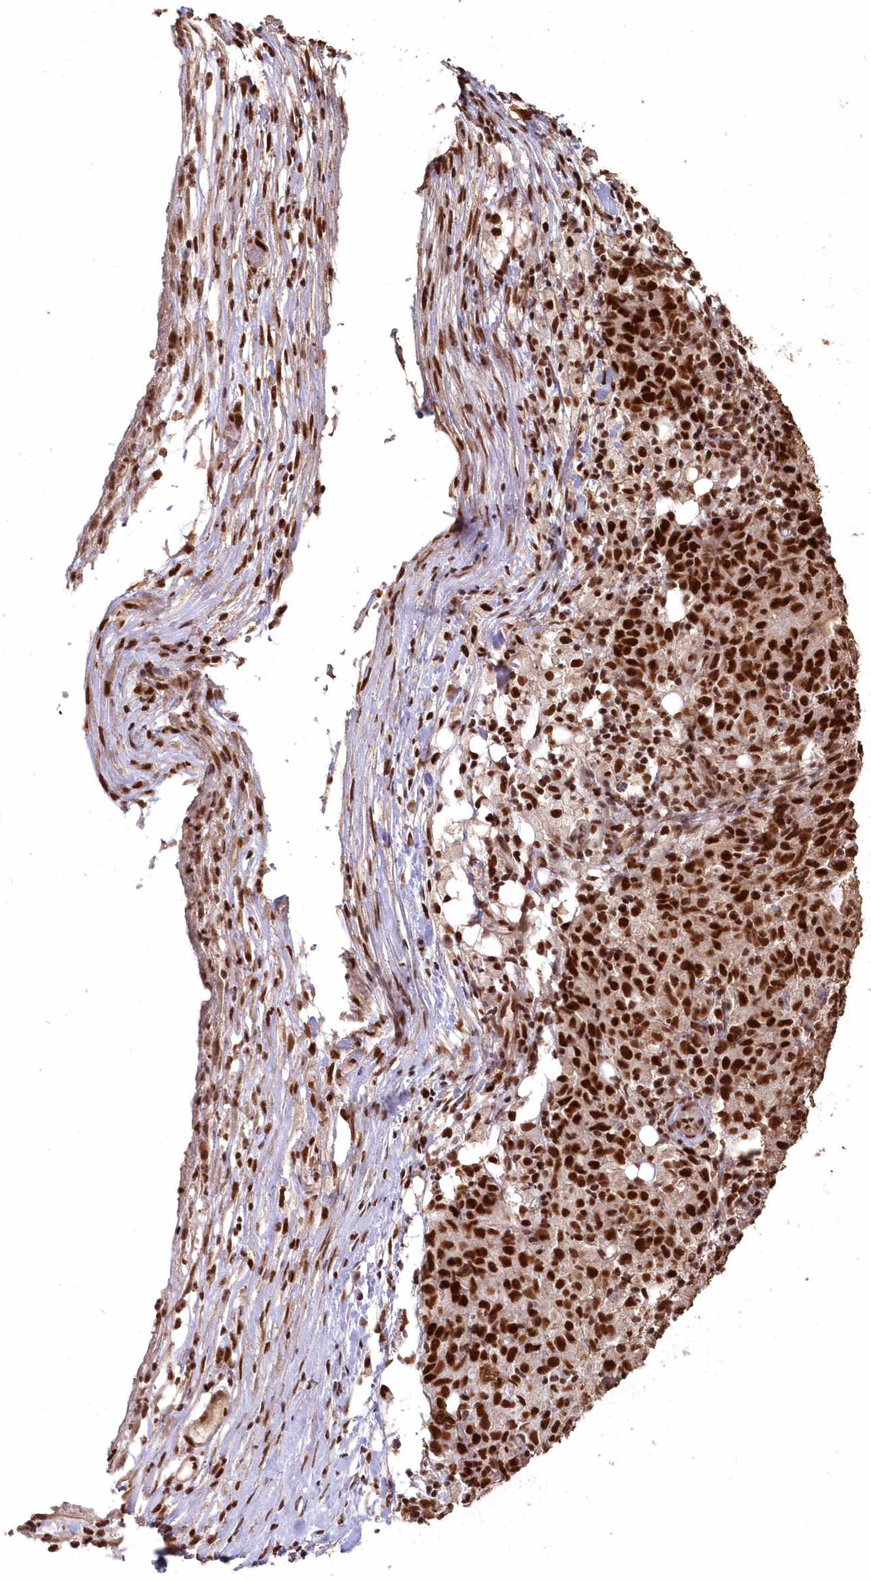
{"staining": {"intensity": "strong", "quantity": ">75%", "location": "nuclear"}, "tissue": "ovarian cancer", "cell_type": "Tumor cells", "image_type": "cancer", "snomed": [{"axis": "morphology", "description": "Carcinoma, endometroid"}, {"axis": "topography", "description": "Ovary"}], "caption": "There is high levels of strong nuclear positivity in tumor cells of ovarian cancer, as demonstrated by immunohistochemical staining (brown color).", "gene": "PDS5A", "patient": {"sex": "female", "age": 42}}